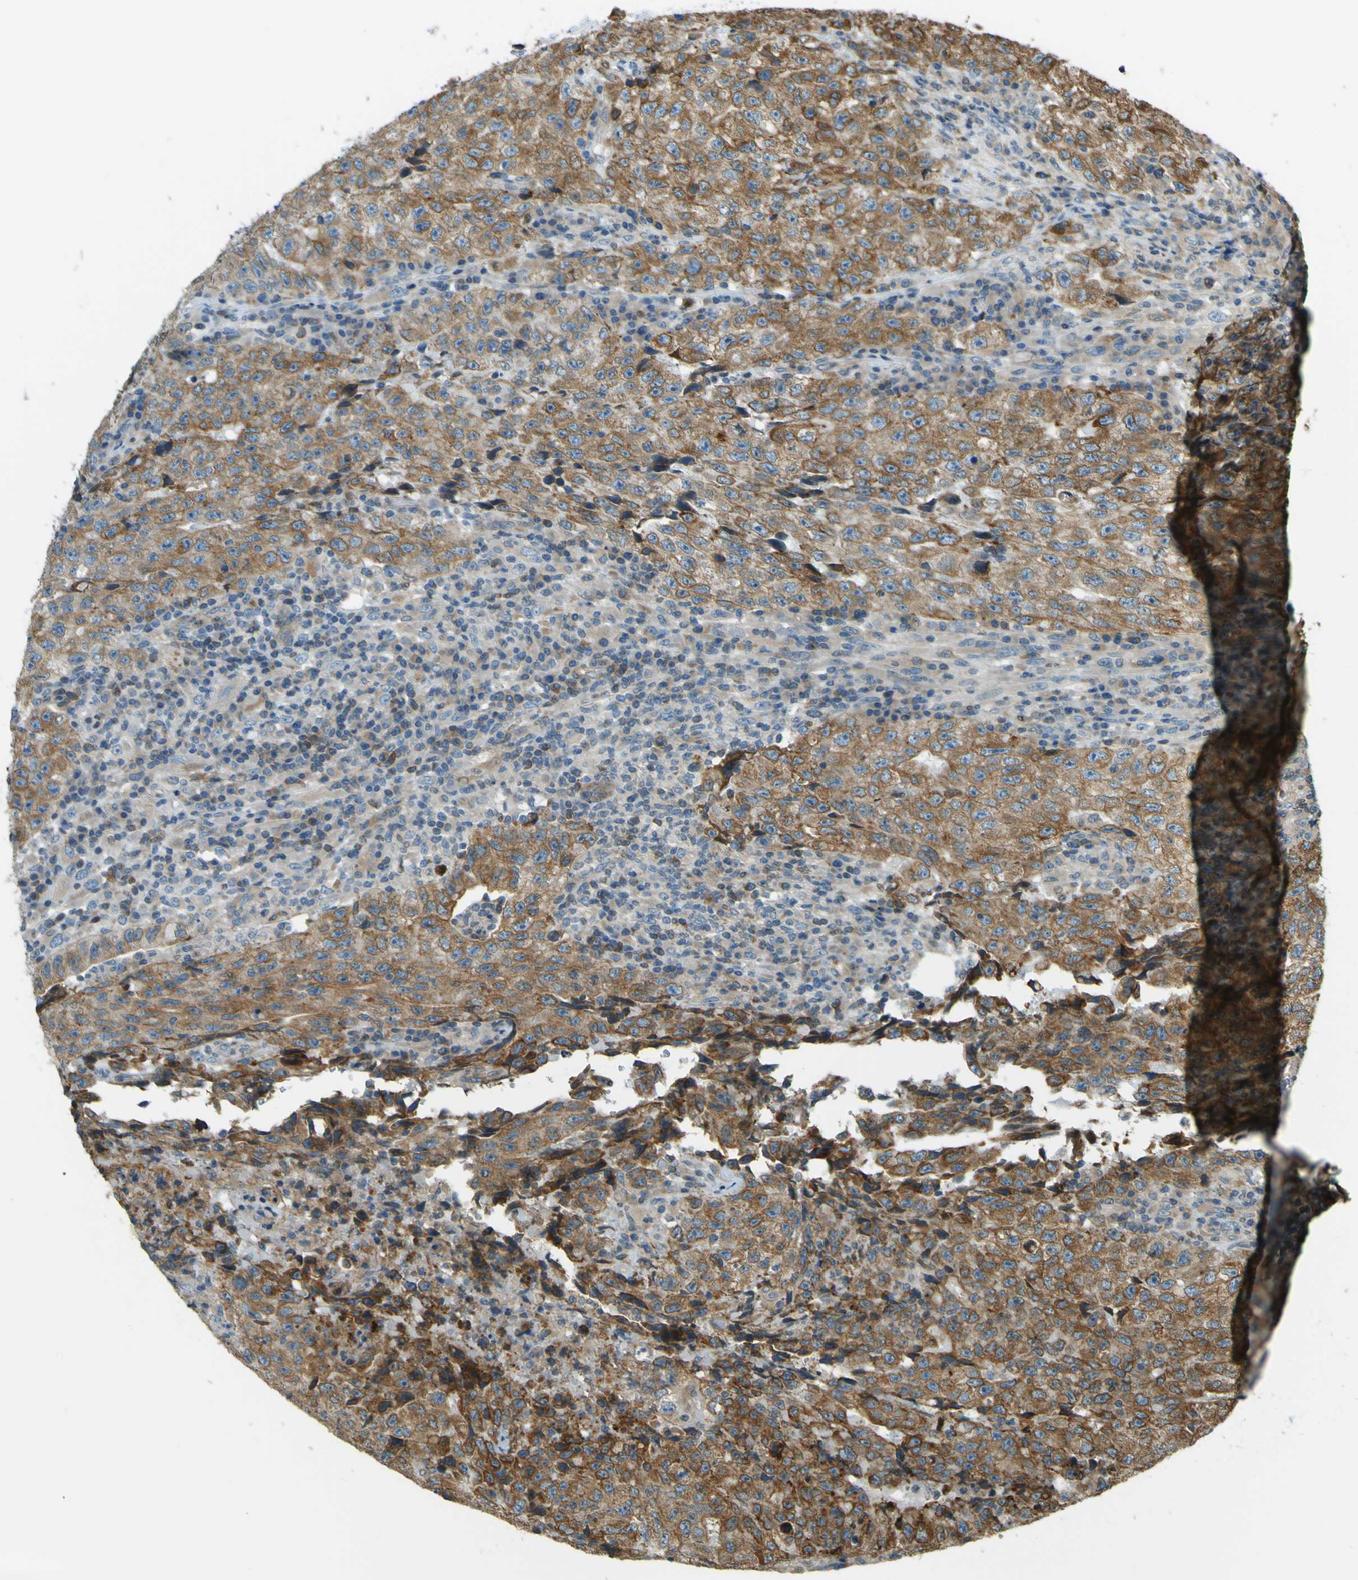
{"staining": {"intensity": "moderate", "quantity": ">75%", "location": "cytoplasmic/membranous"}, "tissue": "testis cancer", "cell_type": "Tumor cells", "image_type": "cancer", "snomed": [{"axis": "morphology", "description": "Necrosis, NOS"}, {"axis": "morphology", "description": "Carcinoma, Embryonal, NOS"}, {"axis": "topography", "description": "Testis"}], "caption": "Embryonal carcinoma (testis) tissue shows moderate cytoplasmic/membranous expression in approximately >75% of tumor cells", "gene": "LPCAT1", "patient": {"sex": "male", "age": 19}}